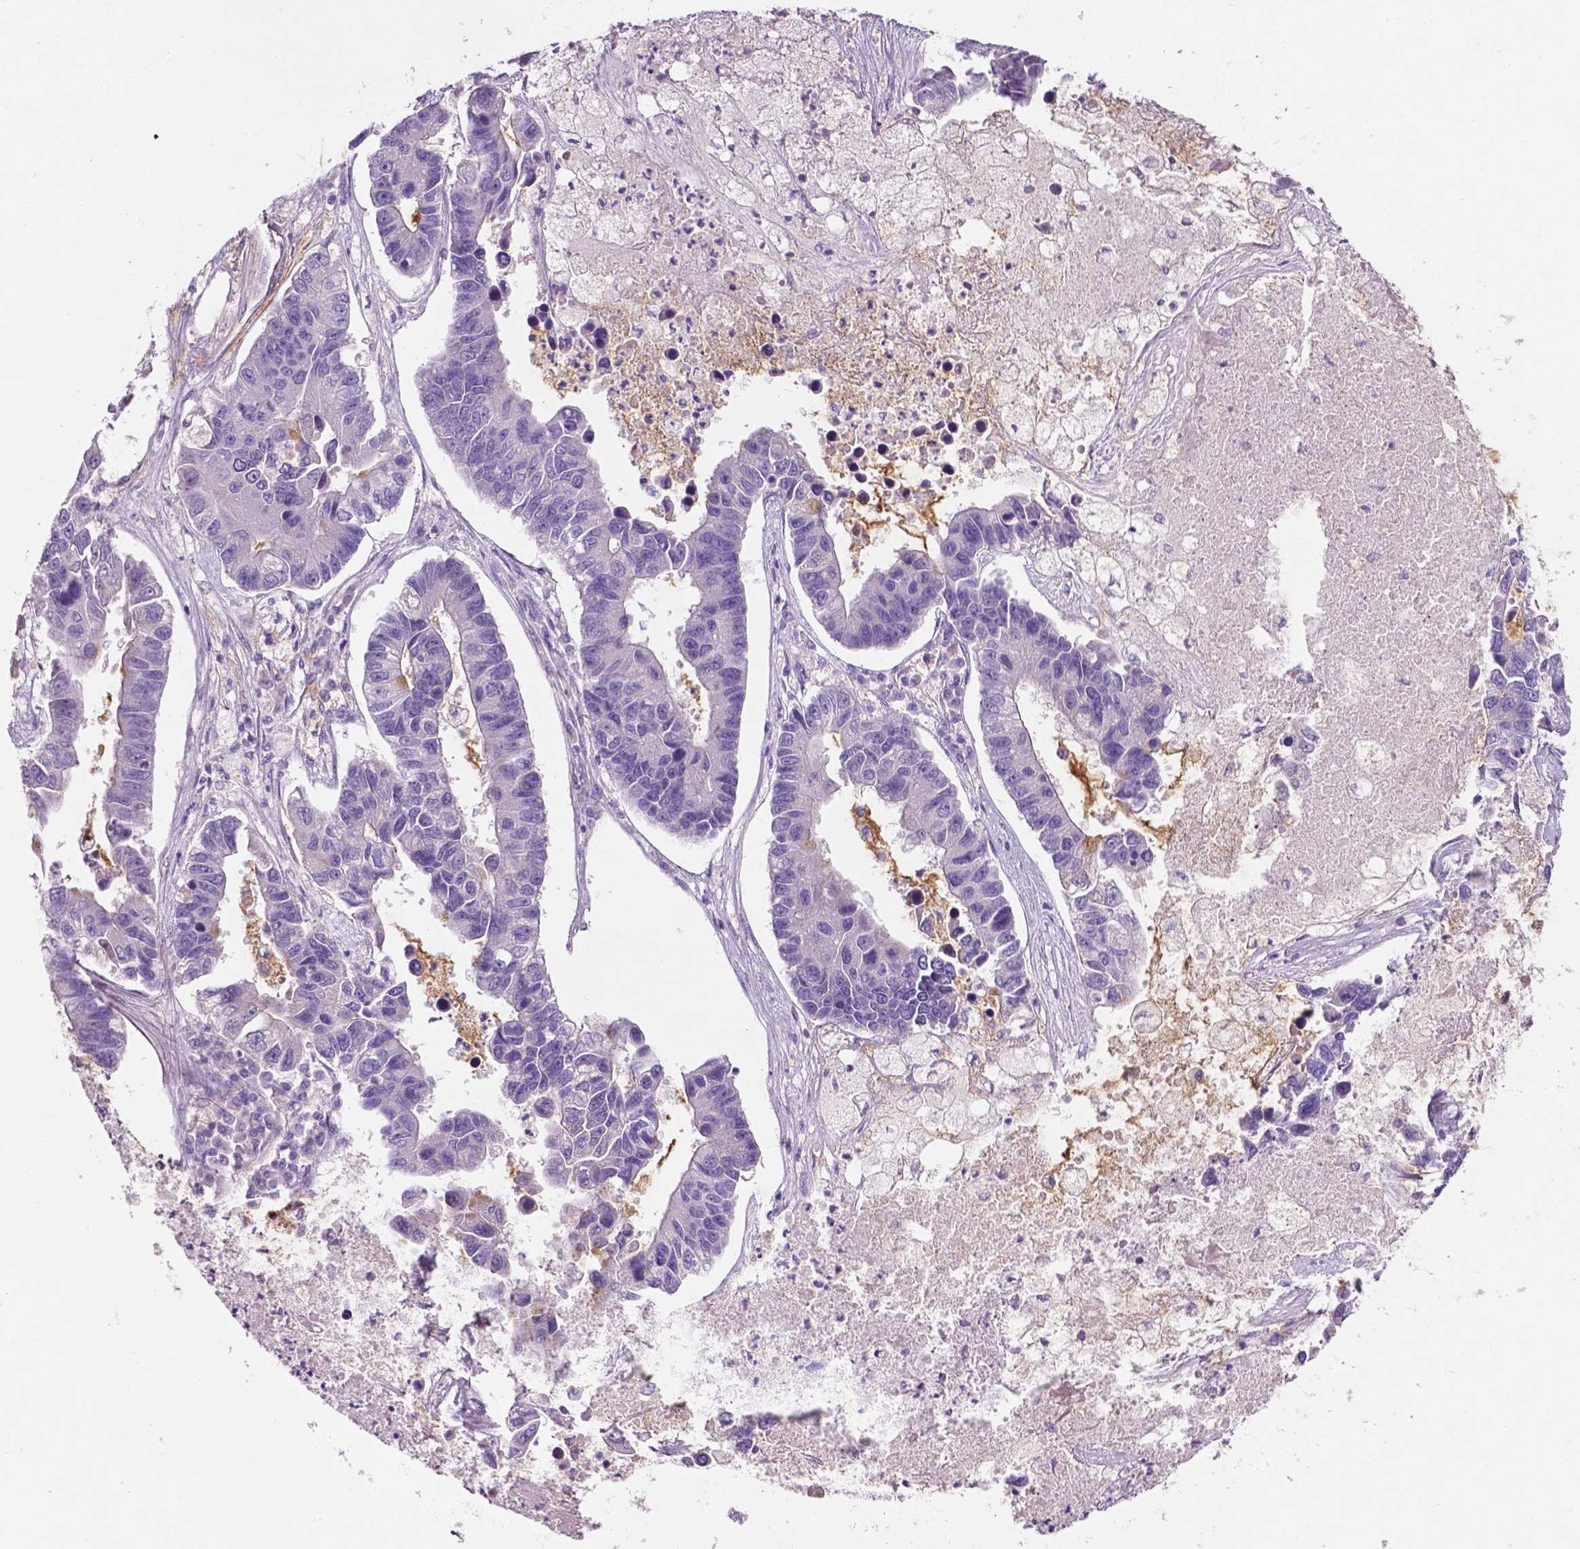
{"staining": {"intensity": "negative", "quantity": "none", "location": "none"}, "tissue": "lung cancer", "cell_type": "Tumor cells", "image_type": "cancer", "snomed": [{"axis": "morphology", "description": "Adenocarcinoma, NOS"}, {"axis": "topography", "description": "Bronchus"}, {"axis": "topography", "description": "Lung"}], "caption": "Immunohistochemistry (IHC) histopathology image of human lung cancer (adenocarcinoma) stained for a protein (brown), which displays no positivity in tumor cells.", "gene": "ARL5C", "patient": {"sex": "female", "age": 51}}